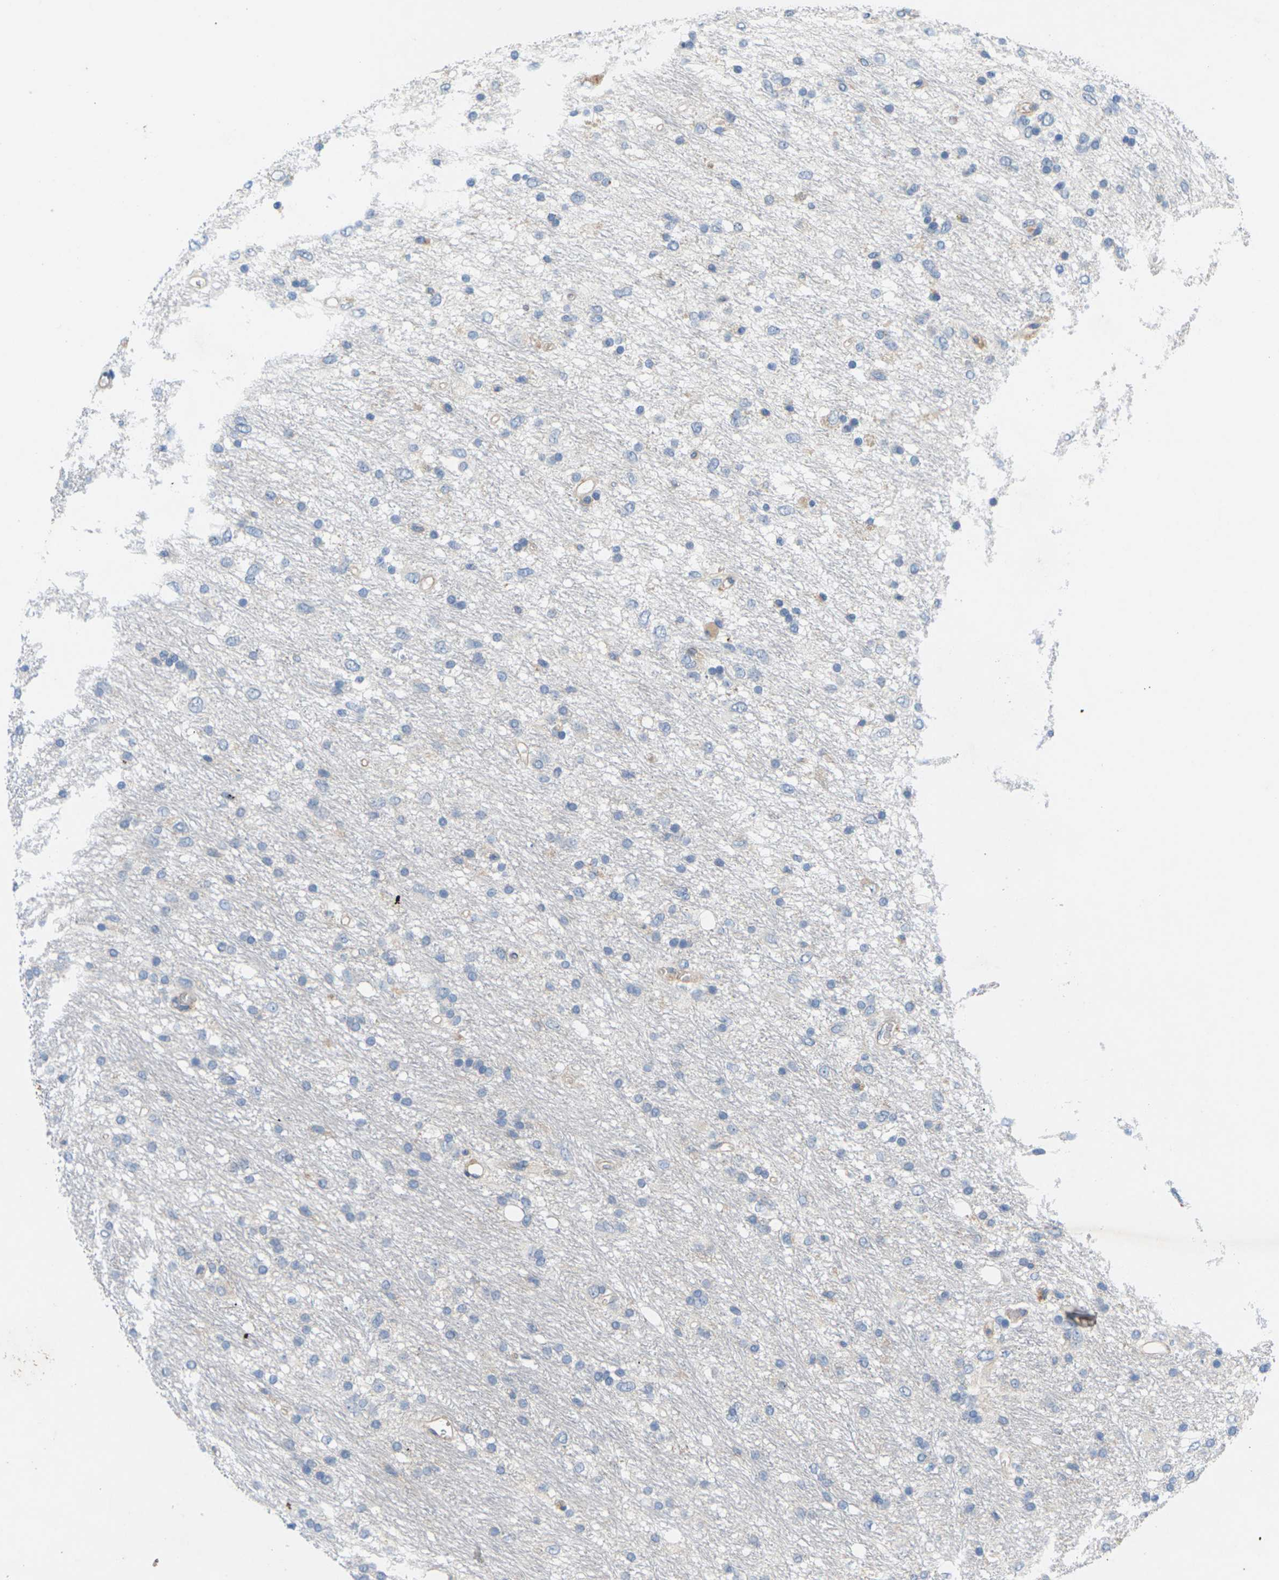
{"staining": {"intensity": "weak", "quantity": "<25%", "location": "cytoplasmic/membranous"}, "tissue": "glioma", "cell_type": "Tumor cells", "image_type": "cancer", "snomed": [{"axis": "morphology", "description": "Glioma, malignant, Low grade"}, {"axis": "topography", "description": "Brain"}], "caption": "Immunohistochemistry of human glioma shows no positivity in tumor cells.", "gene": "ITGA5", "patient": {"sex": "male", "age": 77}}